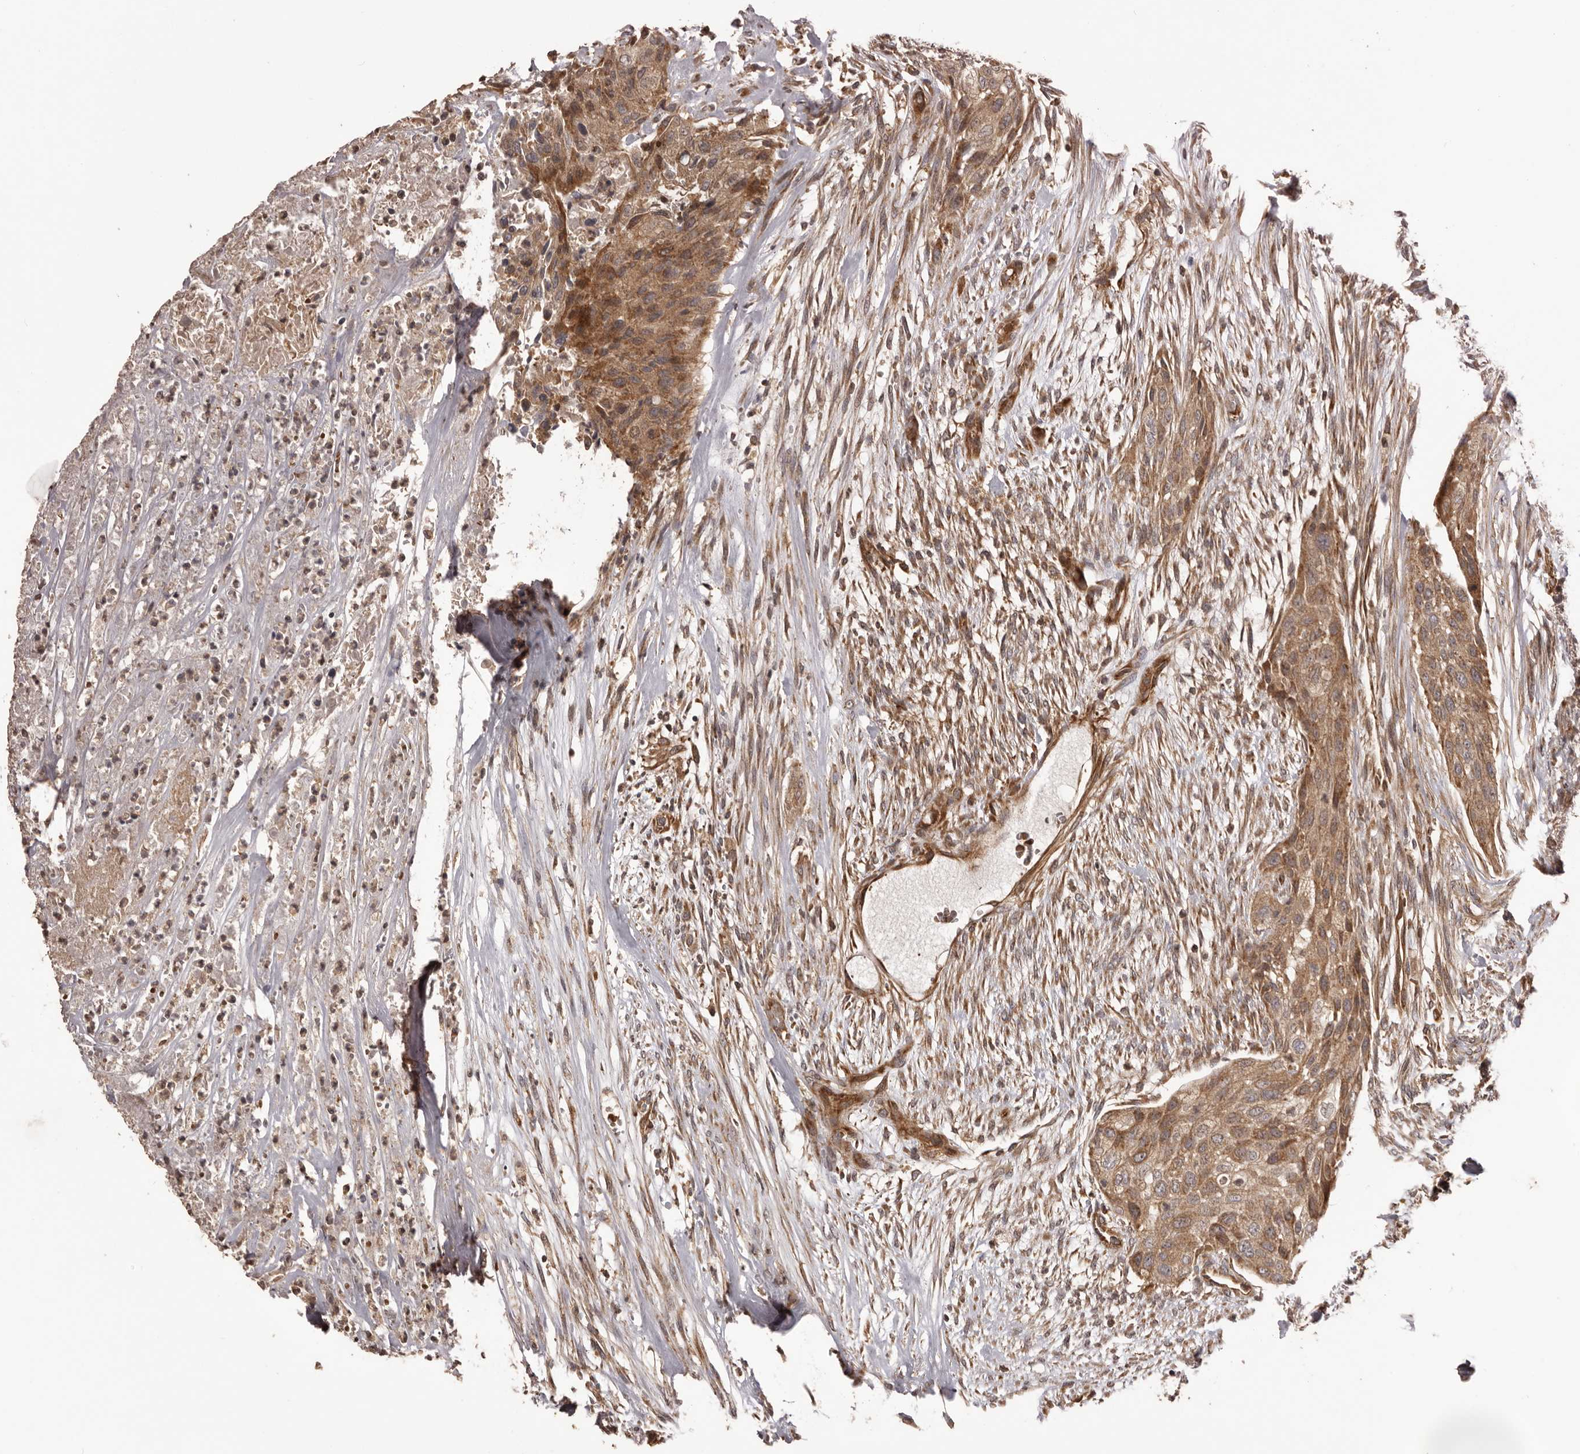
{"staining": {"intensity": "moderate", "quantity": ">75%", "location": "cytoplasmic/membranous"}, "tissue": "urothelial cancer", "cell_type": "Tumor cells", "image_type": "cancer", "snomed": [{"axis": "morphology", "description": "Urothelial carcinoma, High grade"}, {"axis": "topography", "description": "Urinary bladder"}], "caption": "About >75% of tumor cells in high-grade urothelial carcinoma reveal moderate cytoplasmic/membranous protein expression as visualized by brown immunohistochemical staining.", "gene": "QRSL1", "patient": {"sex": "male", "age": 35}}